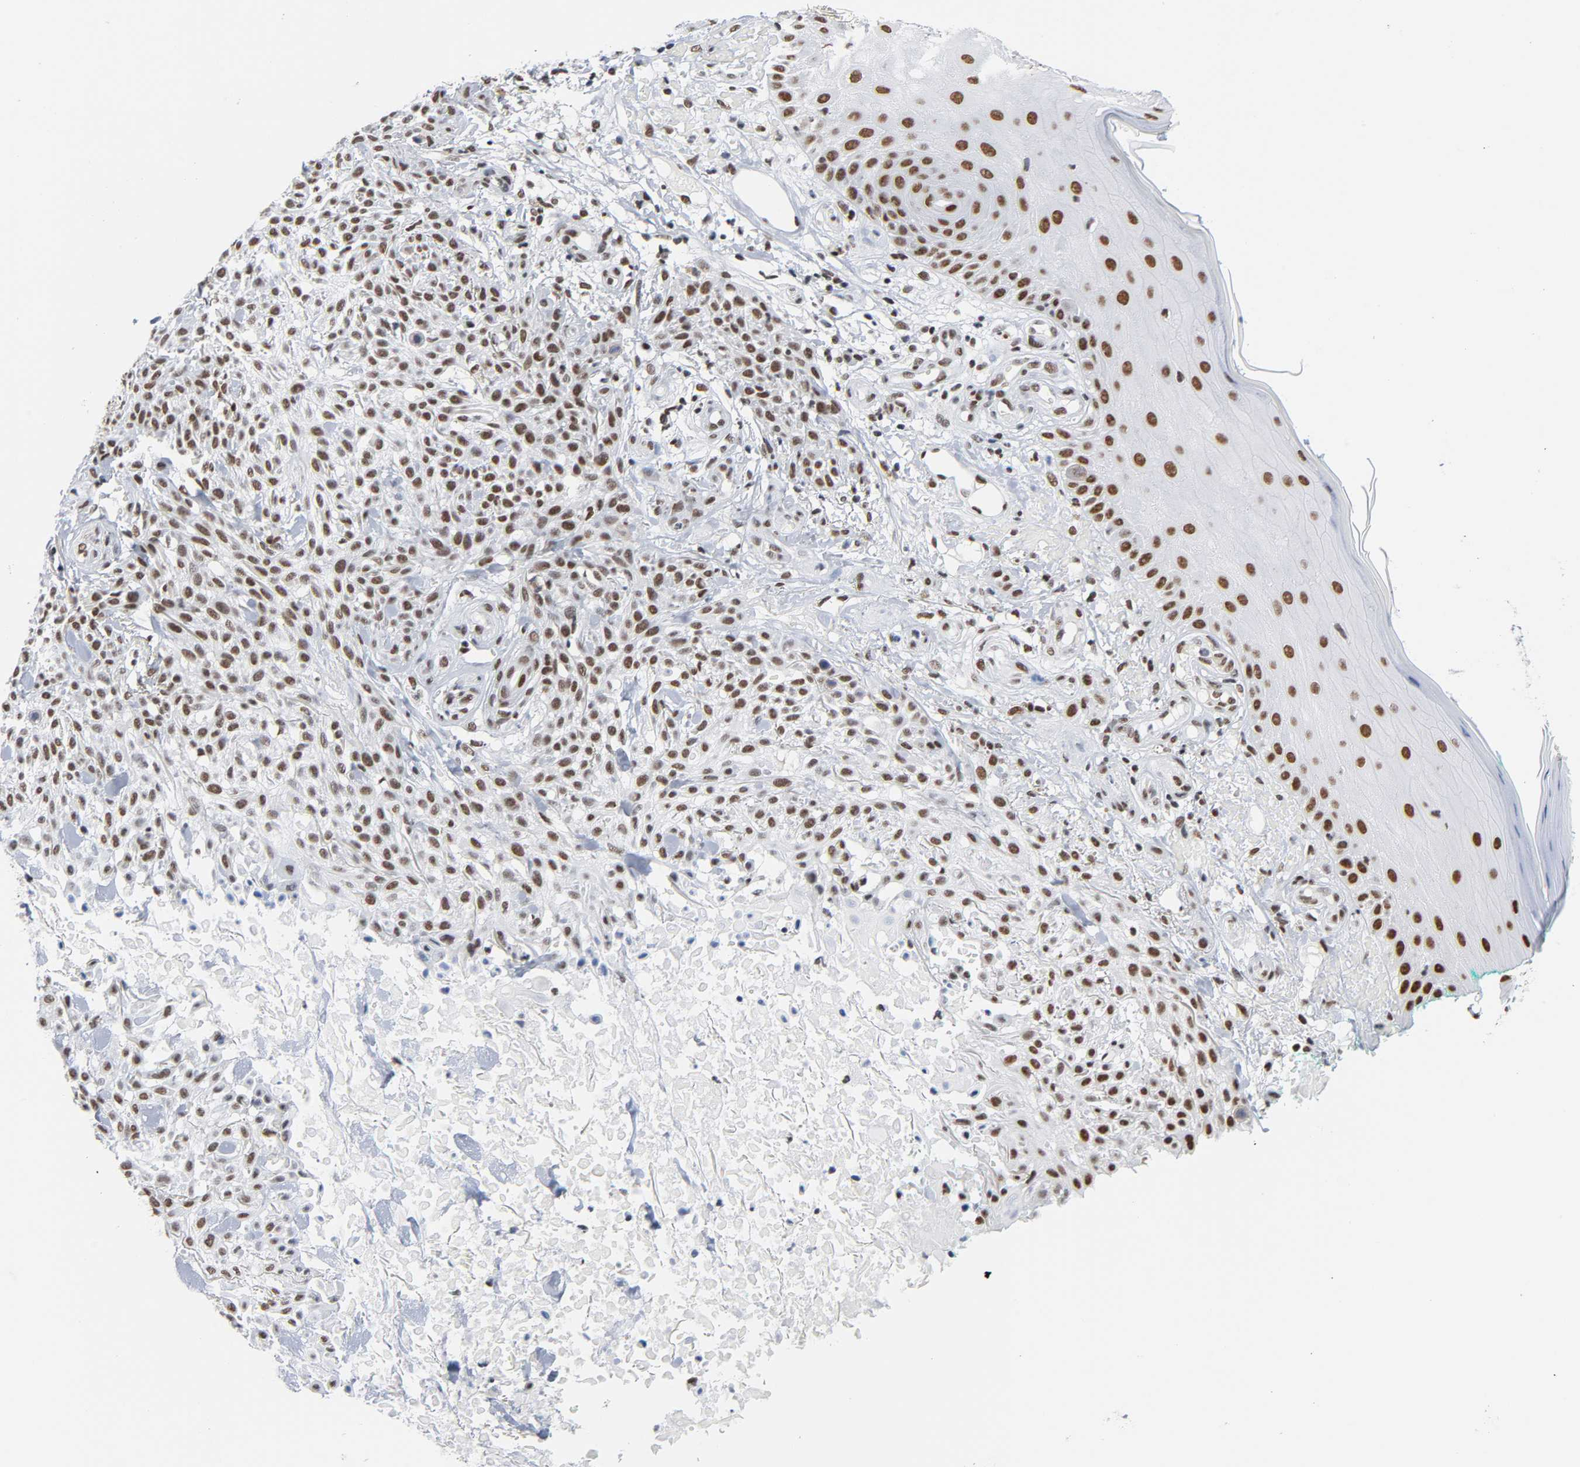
{"staining": {"intensity": "moderate", "quantity": ">75%", "location": "nuclear"}, "tissue": "skin cancer", "cell_type": "Tumor cells", "image_type": "cancer", "snomed": [{"axis": "morphology", "description": "Squamous cell carcinoma, NOS"}, {"axis": "topography", "description": "Skin"}], "caption": "Immunohistochemical staining of skin squamous cell carcinoma reveals moderate nuclear protein positivity in about >75% of tumor cells. (brown staining indicates protein expression, while blue staining denotes nuclei).", "gene": "CSTF2", "patient": {"sex": "female", "age": 42}}